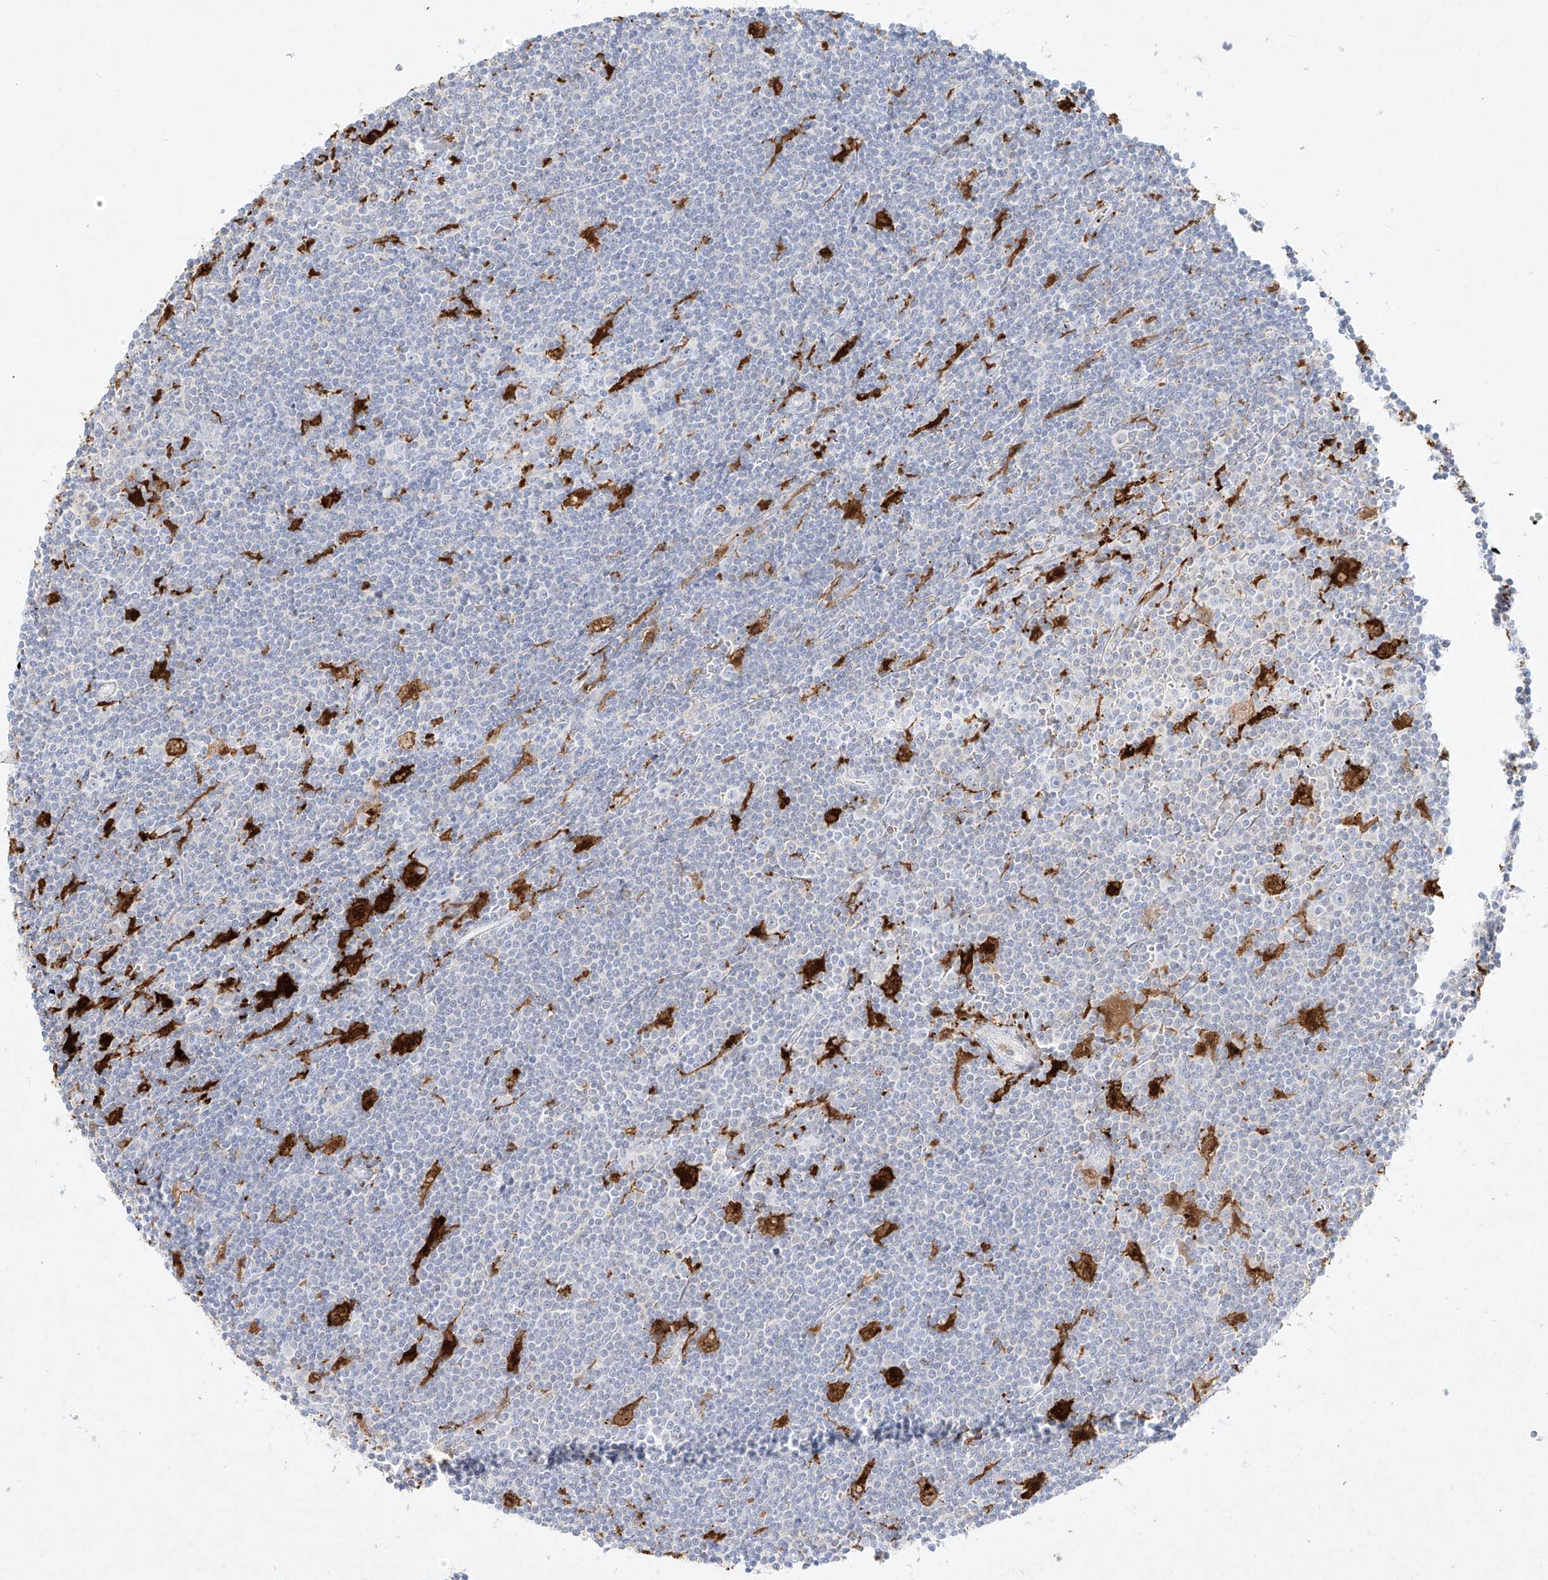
{"staining": {"intensity": "negative", "quantity": "none", "location": "none"}, "tissue": "lymphoma", "cell_type": "Tumor cells", "image_type": "cancer", "snomed": [{"axis": "morphology", "description": "Malignant lymphoma, non-Hodgkin's type, Low grade"}, {"axis": "topography", "description": "Spleen"}], "caption": "Photomicrograph shows no protein staining in tumor cells of low-grade malignant lymphoma, non-Hodgkin's type tissue.", "gene": "PLEK", "patient": {"sex": "male", "age": 76}}